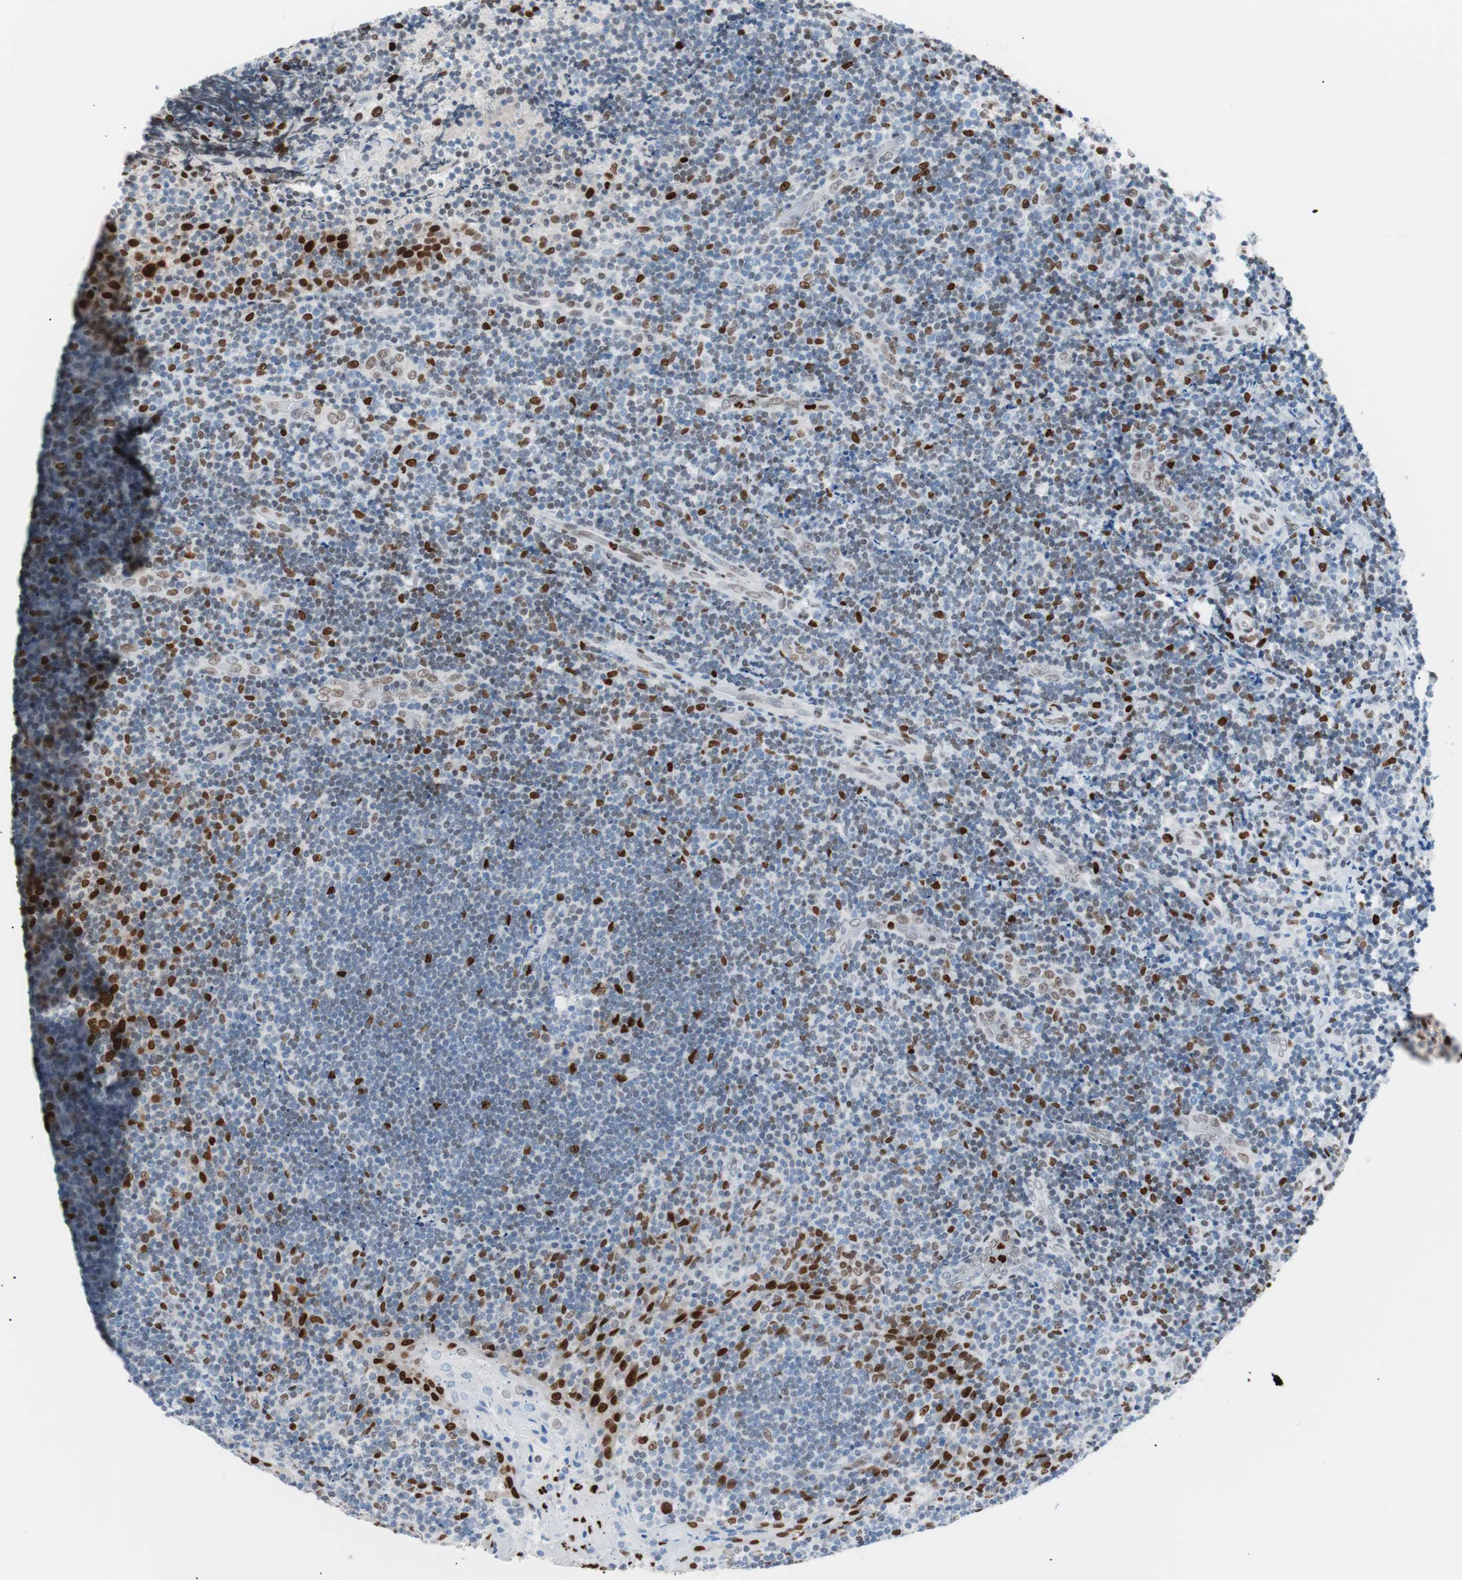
{"staining": {"intensity": "moderate", "quantity": "<25%", "location": "nuclear"}, "tissue": "lymphoma", "cell_type": "Tumor cells", "image_type": "cancer", "snomed": [{"axis": "morphology", "description": "Malignant lymphoma, non-Hodgkin's type, High grade"}, {"axis": "topography", "description": "Tonsil"}], "caption": "A low amount of moderate nuclear expression is appreciated in about <25% of tumor cells in malignant lymphoma, non-Hodgkin's type (high-grade) tissue.", "gene": "CEBPB", "patient": {"sex": "female", "age": 36}}